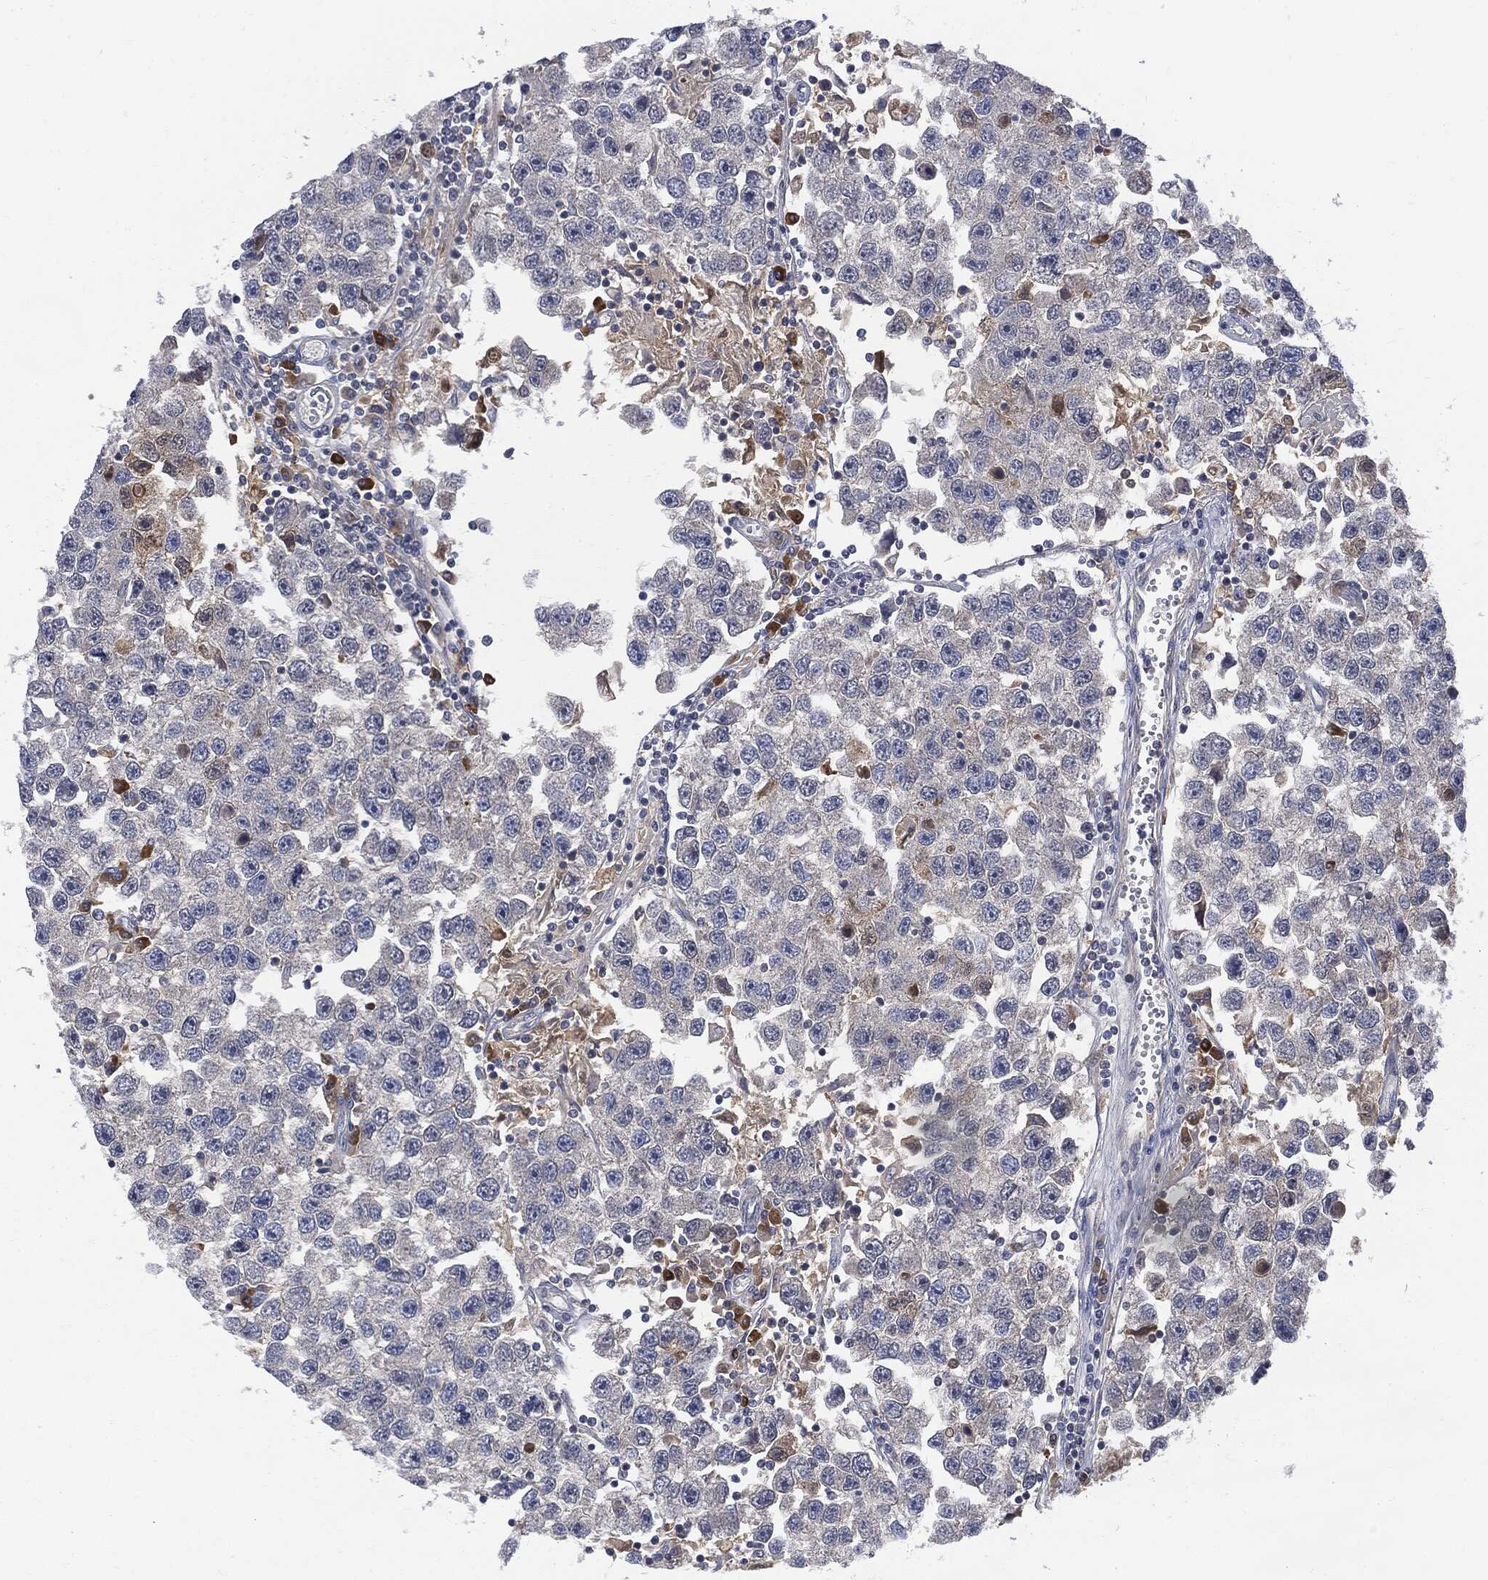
{"staining": {"intensity": "negative", "quantity": "none", "location": "none"}, "tissue": "testis cancer", "cell_type": "Tumor cells", "image_type": "cancer", "snomed": [{"axis": "morphology", "description": "Seminoma, NOS"}, {"axis": "topography", "description": "Testis"}], "caption": "IHC image of neoplastic tissue: testis seminoma stained with DAB reveals no significant protein expression in tumor cells.", "gene": "BTK", "patient": {"sex": "male", "age": 26}}